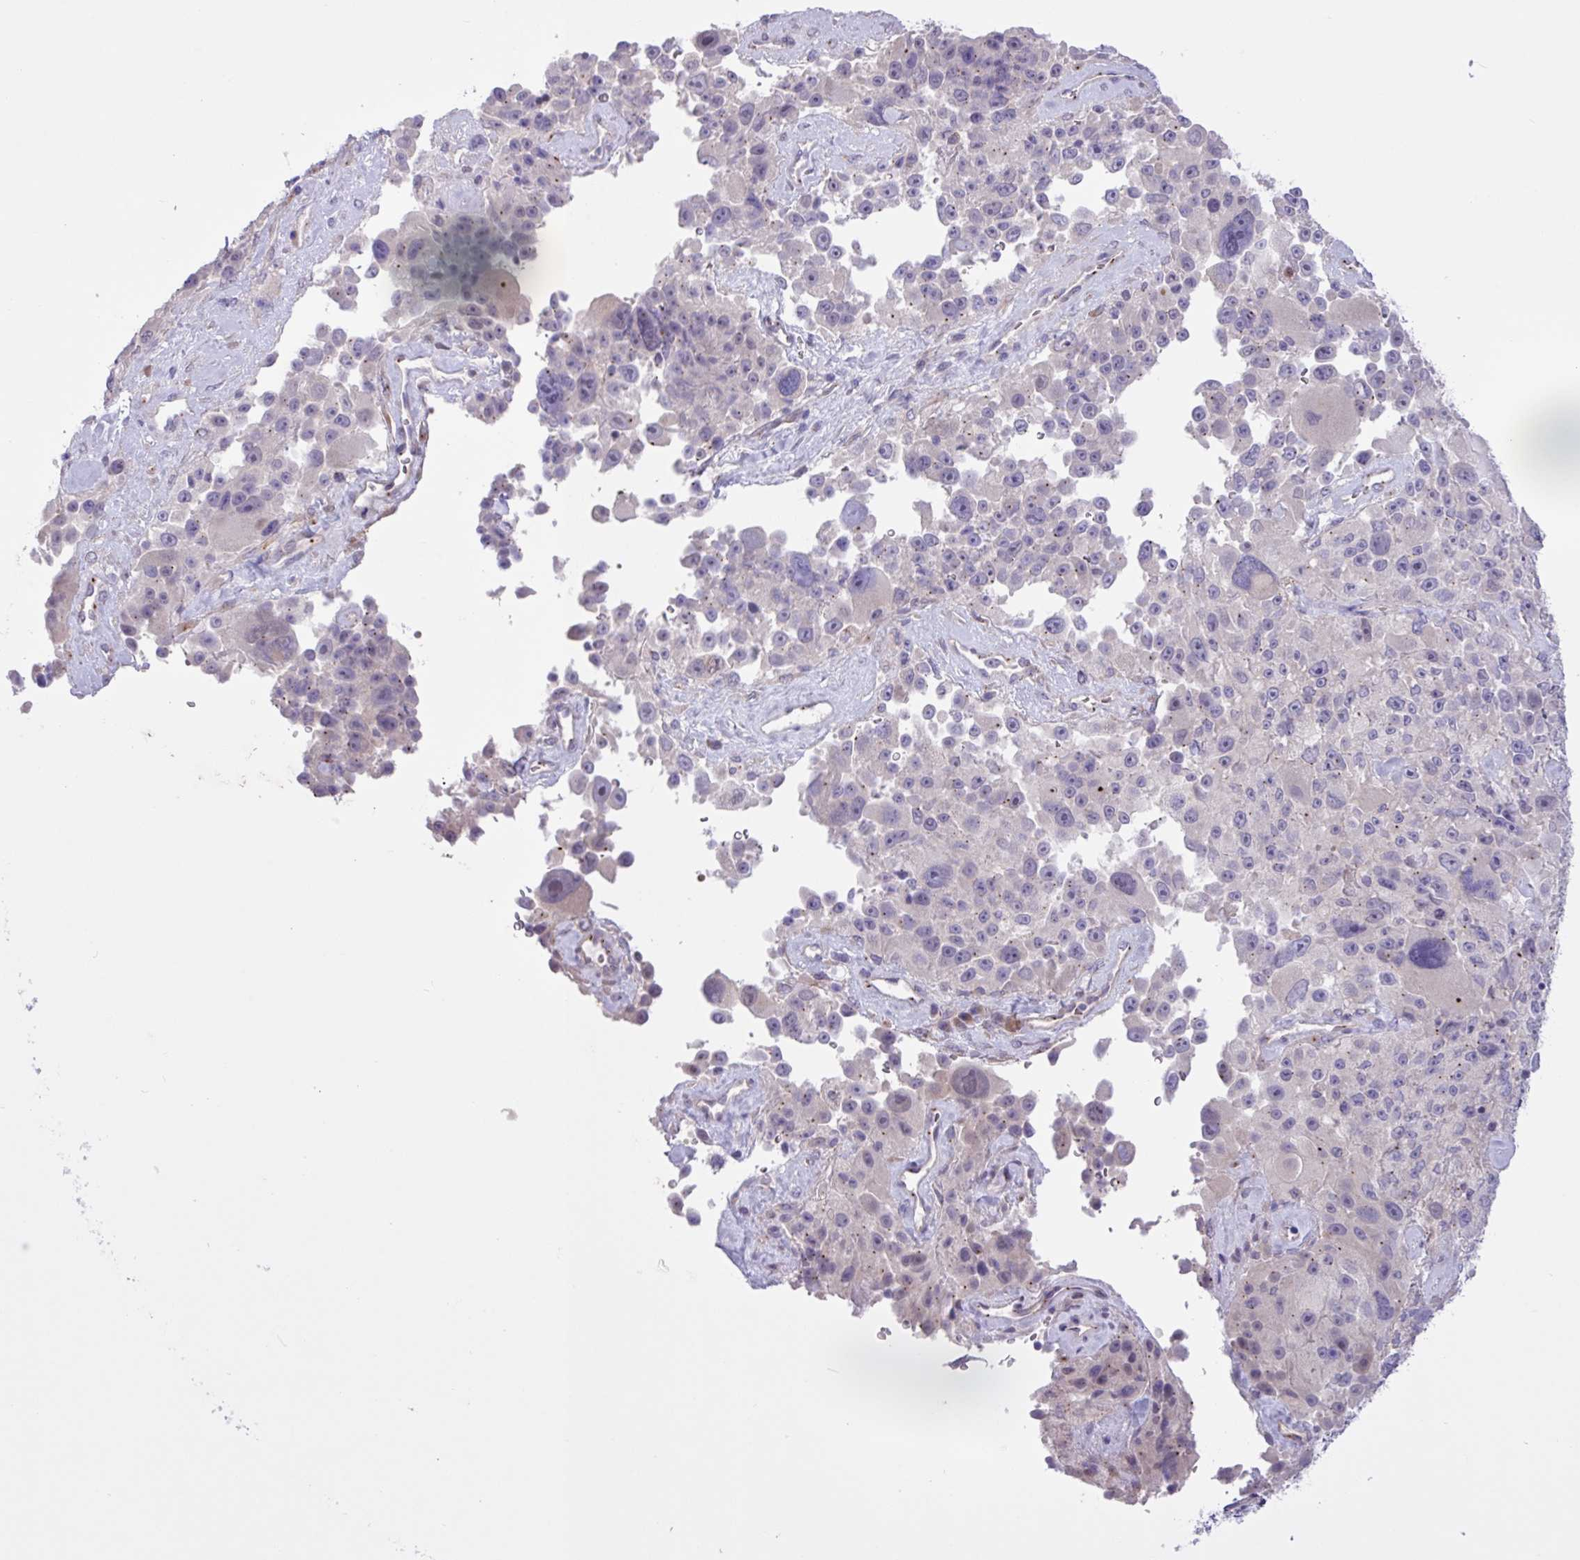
{"staining": {"intensity": "negative", "quantity": "none", "location": "none"}, "tissue": "melanoma", "cell_type": "Tumor cells", "image_type": "cancer", "snomed": [{"axis": "morphology", "description": "Malignant melanoma, Metastatic site"}, {"axis": "topography", "description": "Lymph node"}], "caption": "Immunohistochemistry of human malignant melanoma (metastatic site) demonstrates no expression in tumor cells.", "gene": "SPINK8", "patient": {"sex": "male", "age": 62}}